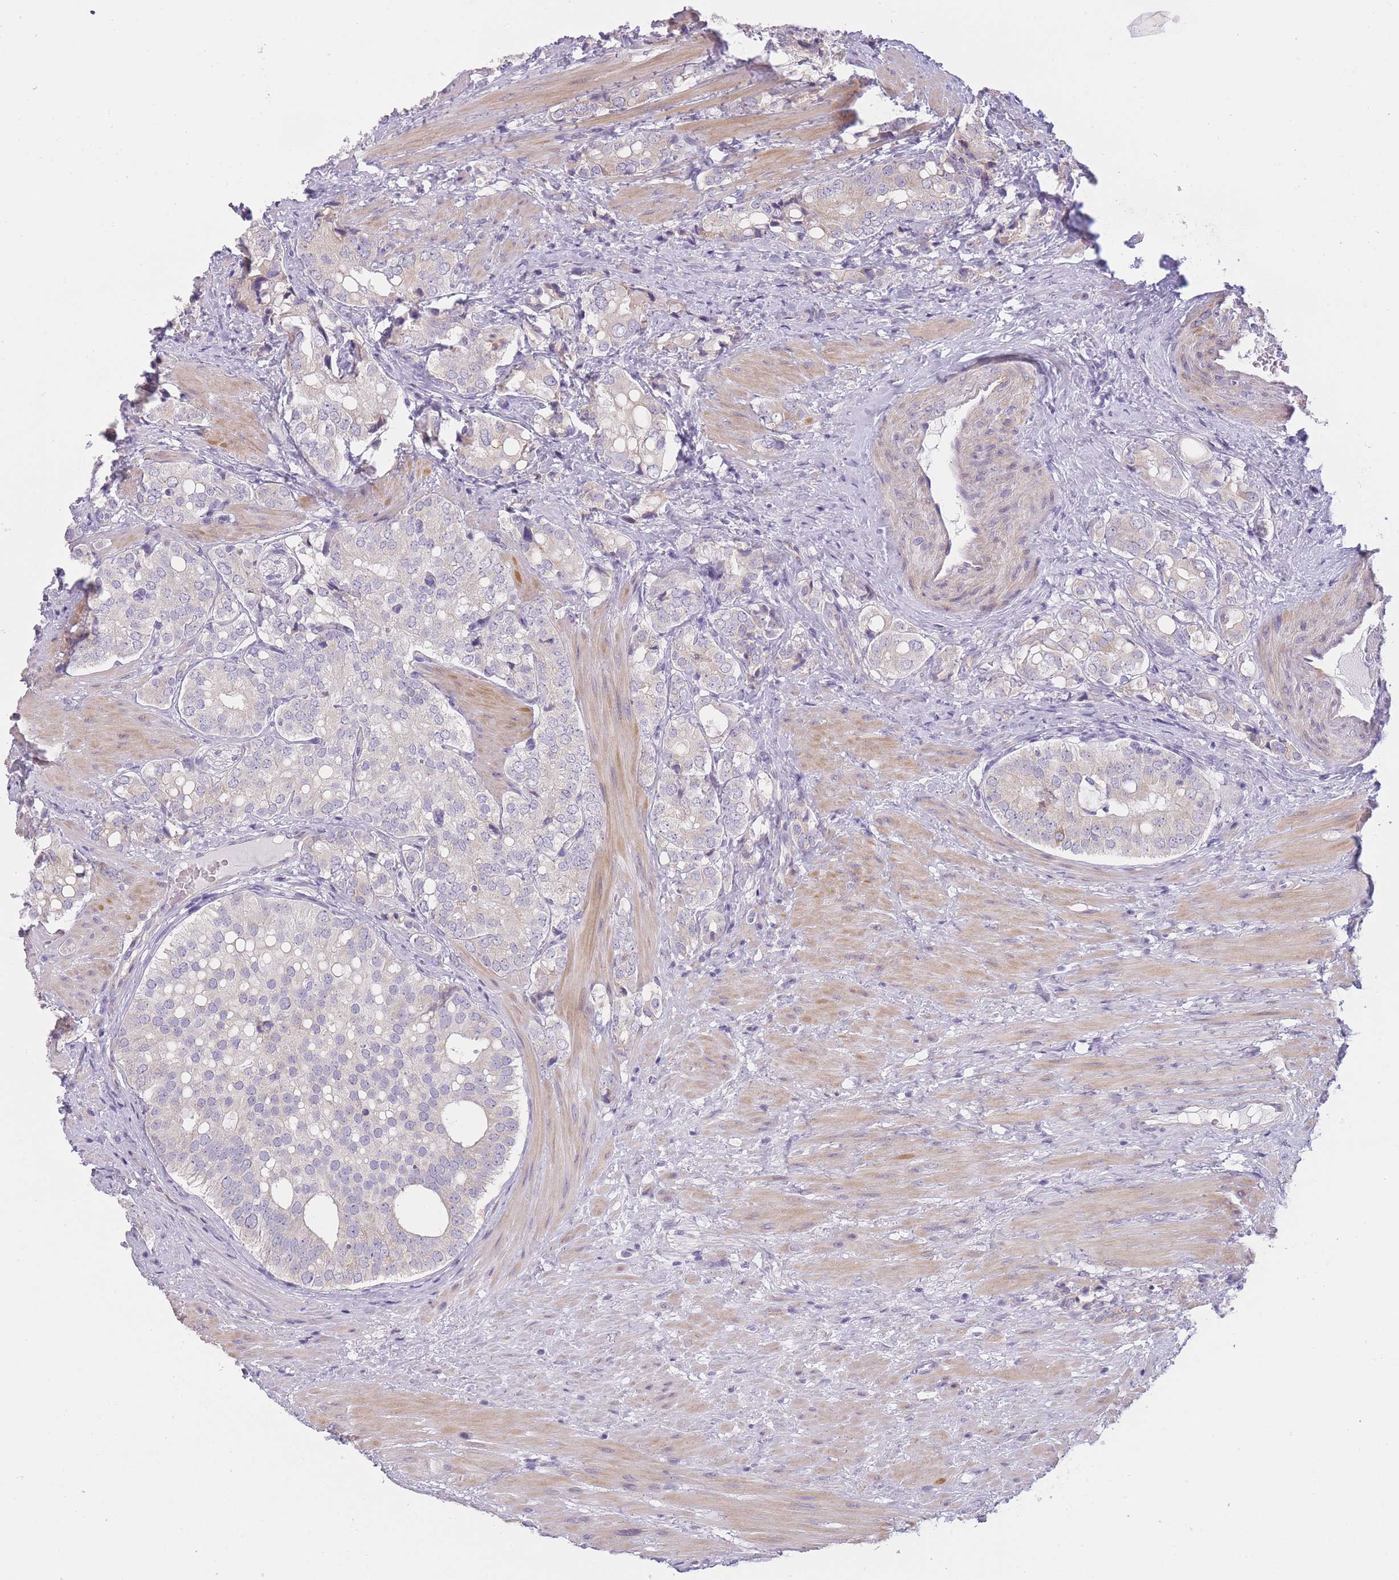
{"staining": {"intensity": "negative", "quantity": "none", "location": "none"}, "tissue": "prostate cancer", "cell_type": "Tumor cells", "image_type": "cancer", "snomed": [{"axis": "morphology", "description": "Adenocarcinoma, High grade"}, {"axis": "topography", "description": "Prostate"}], "caption": "Immunohistochemistry of prostate cancer (high-grade adenocarcinoma) exhibits no expression in tumor cells. (DAB (3,3'-diaminobenzidine) IHC with hematoxylin counter stain).", "gene": "TMEM236", "patient": {"sex": "male", "age": 71}}